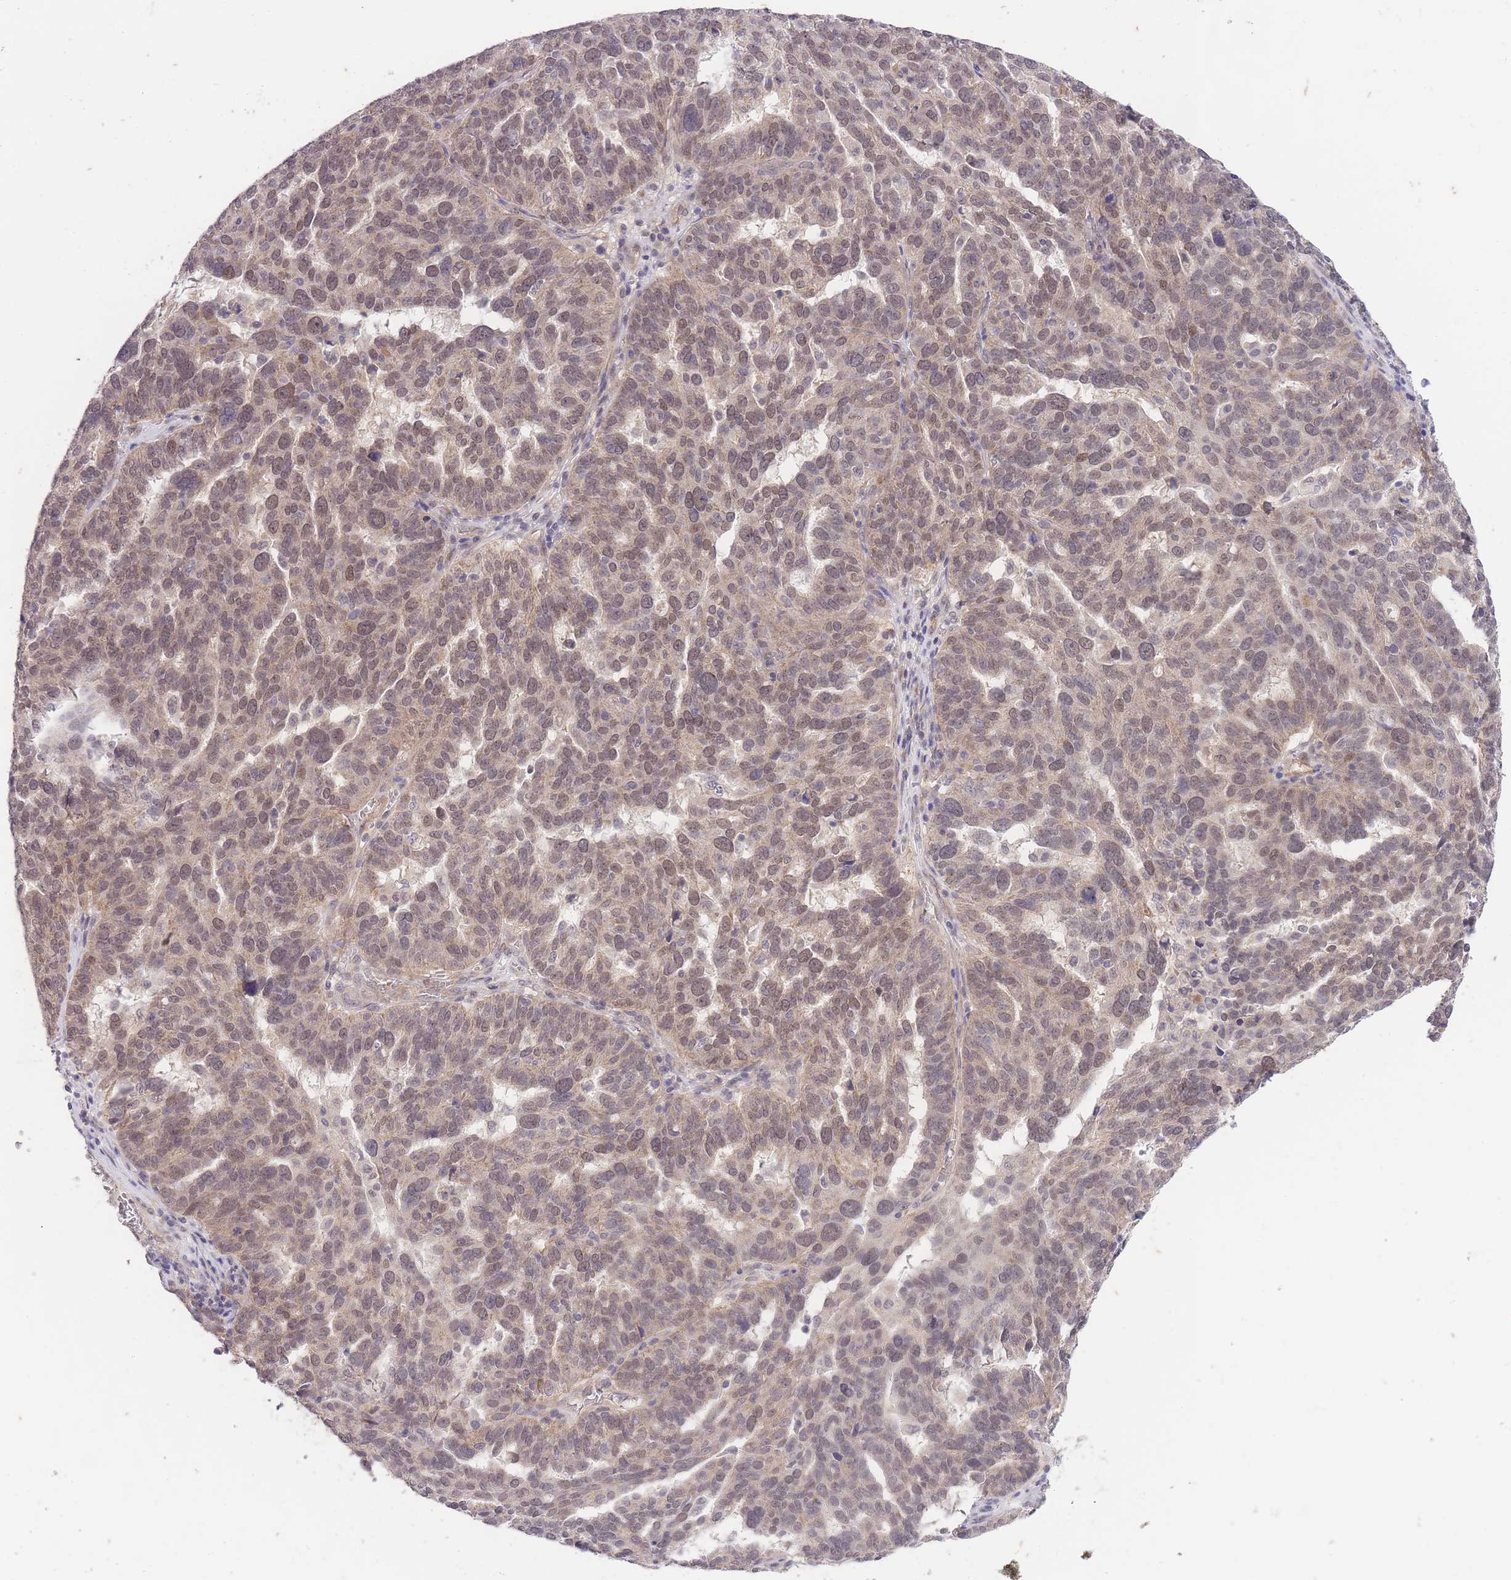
{"staining": {"intensity": "moderate", "quantity": ">75%", "location": "nuclear"}, "tissue": "ovarian cancer", "cell_type": "Tumor cells", "image_type": "cancer", "snomed": [{"axis": "morphology", "description": "Cystadenocarcinoma, serous, NOS"}, {"axis": "topography", "description": "Ovary"}], "caption": "High-magnification brightfield microscopy of serous cystadenocarcinoma (ovarian) stained with DAB (3,3'-diaminobenzidine) (brown) and counterstained with hematoxylin (blue). tumor cells exhibit moderate nuclear positivity is present in about>75% of cells.", "gene": "ELOA2", "patient": {"sex": "female", "age": 59}}